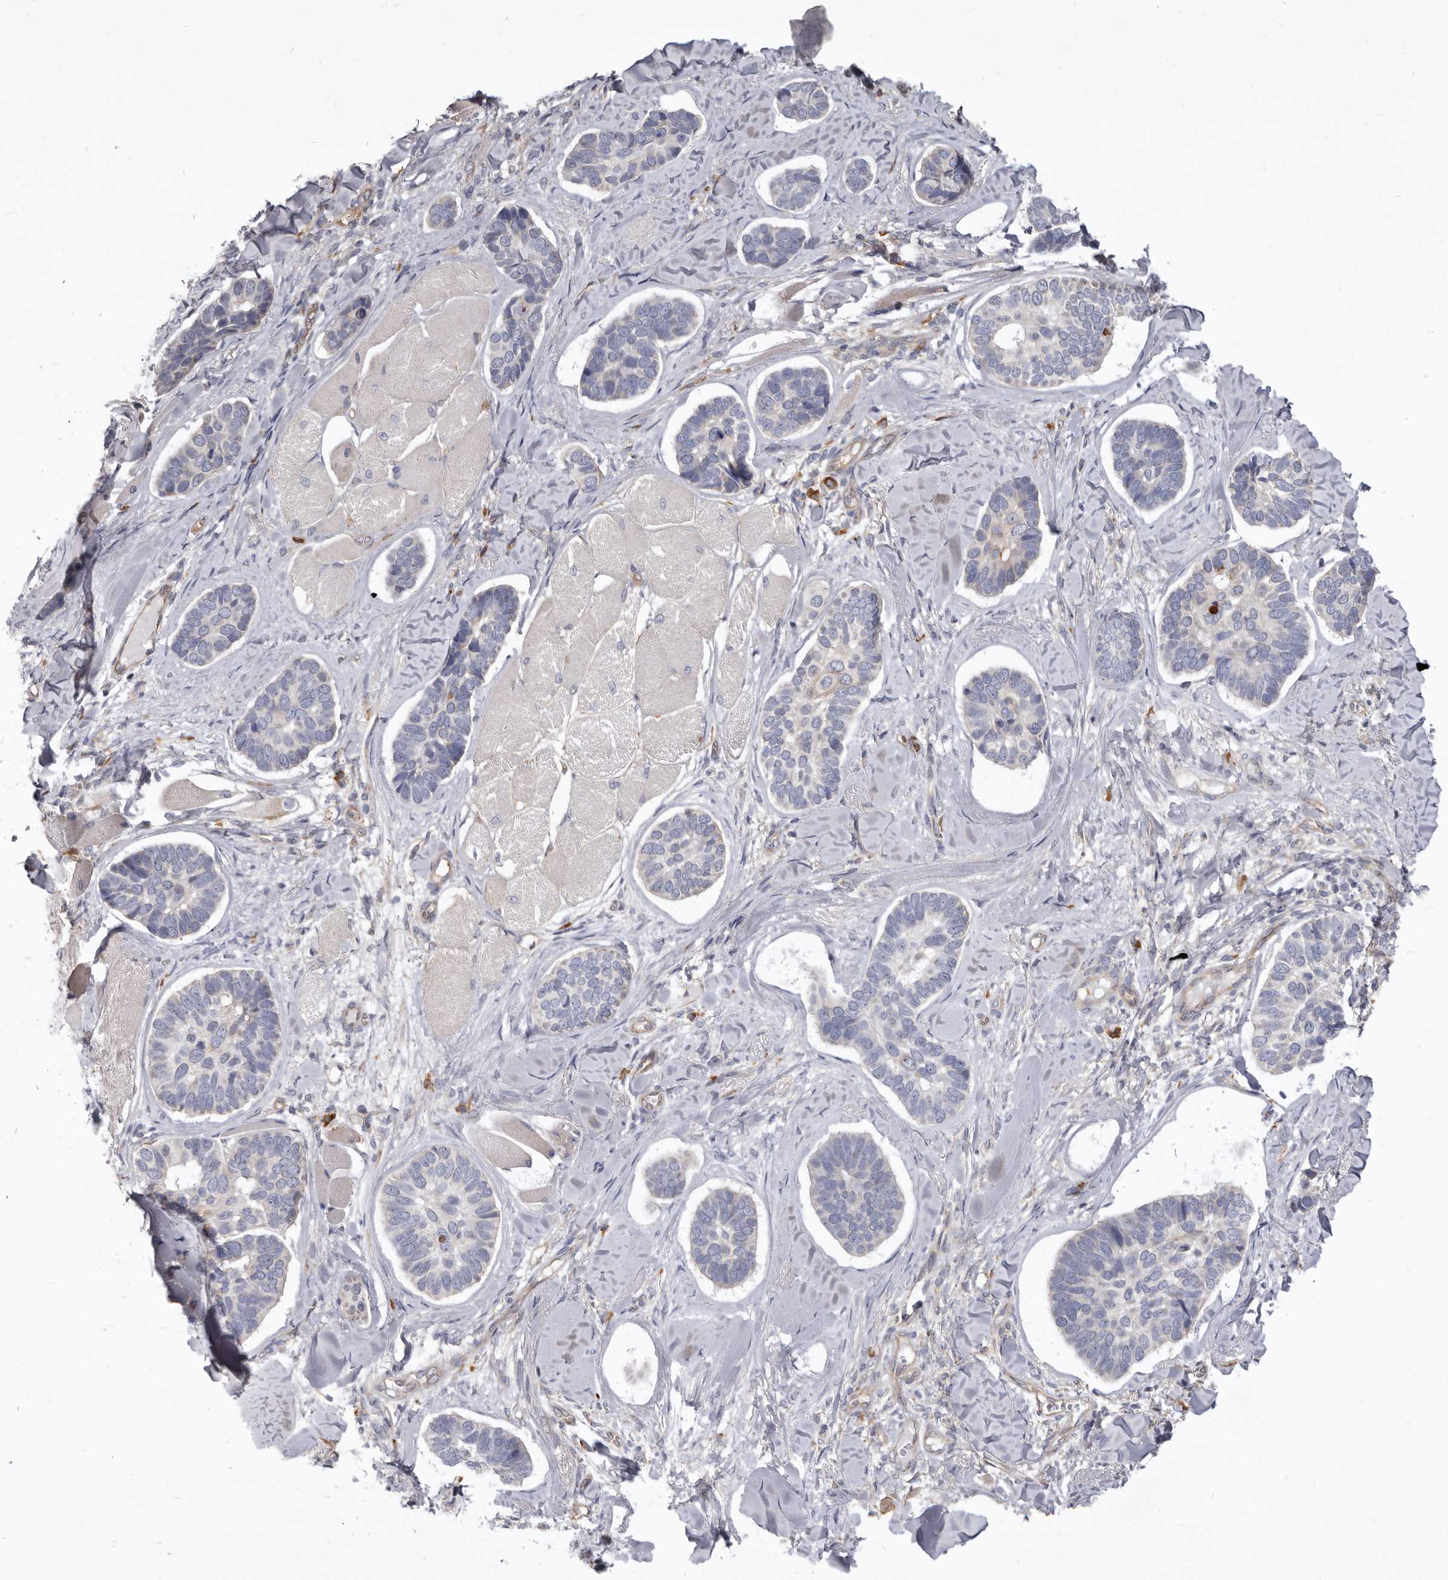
{"staining": {"intensity": "weak", "quantity": "25%-75%", "location": "cytoplasmic/membranous"}, "tissue": "skin cancer", "cell_type": "Tumor cells", "image_type": "cancer", "snomed": [{"axis": "morphology", "description": "Basal cell carcinoma"}, {"axis": "topography", "description": "Skin"}], "caption": "Human skin basal cell carcinoma stained for a protein (brown) reveals weak cytoplasmic/membranous positive positivity in about 25%-75% of tumor cells.", "gene": "FMO2", "patient": {"sex": "male", "age": 62}}